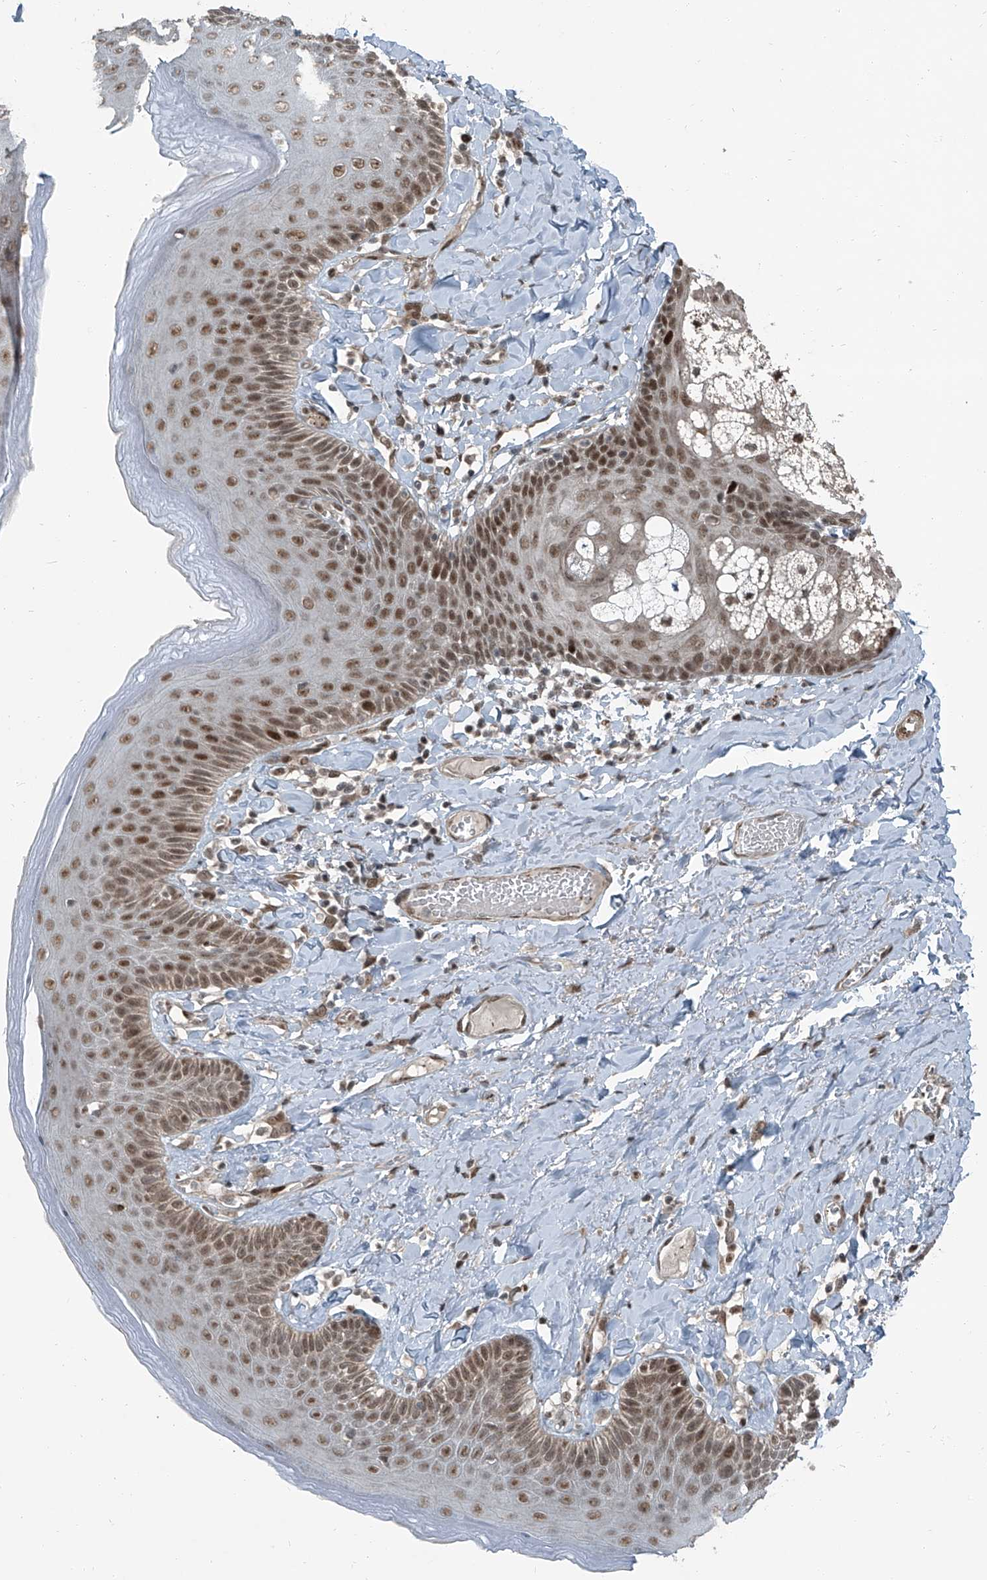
{"staining": {"intensity": "moderate", "quantity": ">75%", "location": "nuclear"}, "tissue": "skin", "cell_type": "Epidermal cells", "image_type": "normal", "snomed": [{"axis": "morphology", "description": "Normal tissue, NOS"}, {"axis": "topography", "description": "Anal"}], "caption": "Human skin stained with a brown dye exhibits moderate nuclear positive staining in approximately >75% of epidermal cells.", "gene": "ZNF570", "patient": {"sex": "male", "age": 69}}